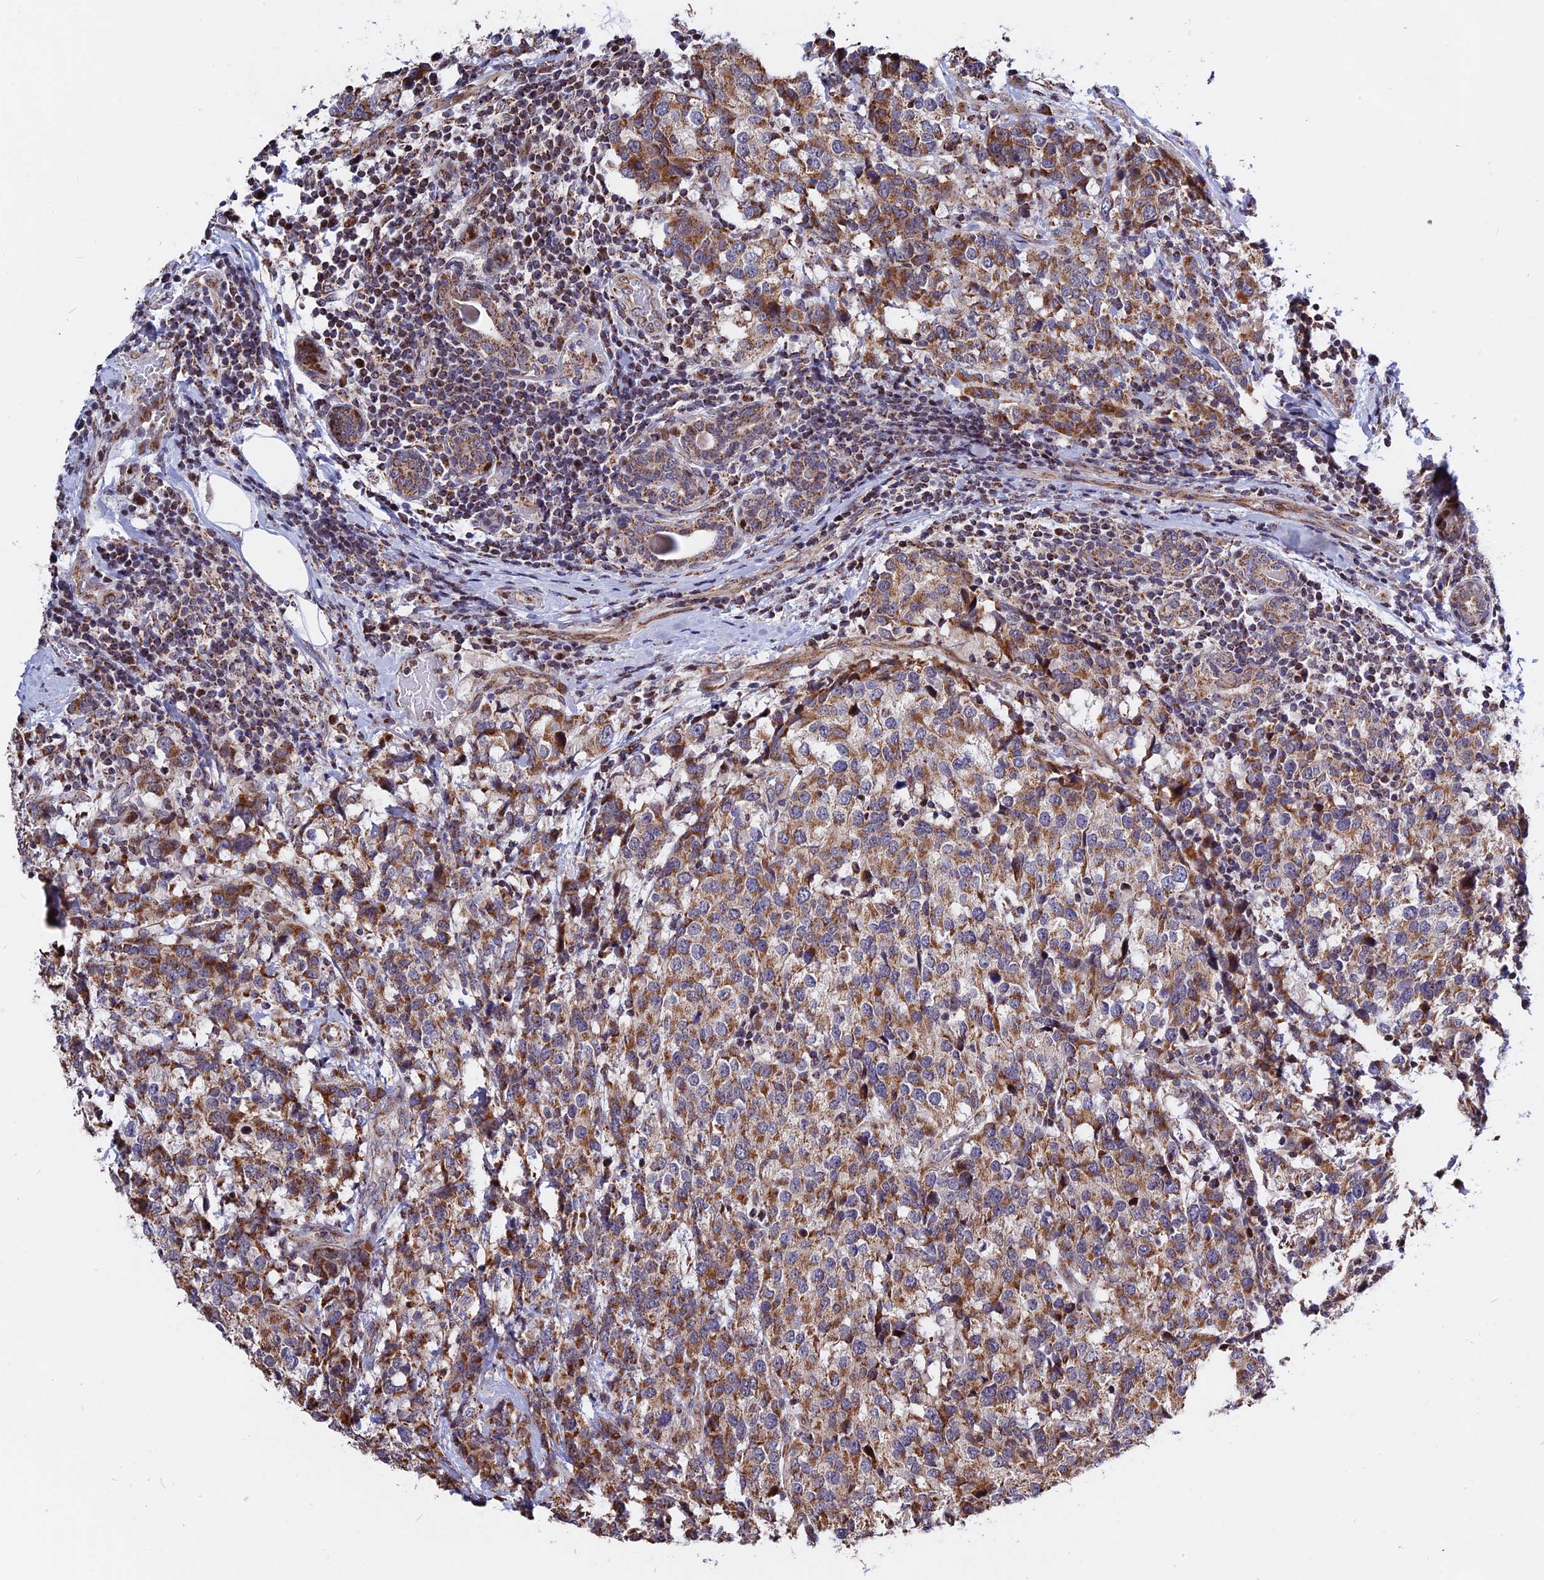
{"staining": {"intensity": "moderate", "quantity": ">75%", "location": "cytoplasmic/membranous"}, "tissue": "breast cancer", "cell_type": "Tumor cells", "image_type": "cancer", "snomed": [{"axis": "morphology", "description": "Lobular carcinoma"}, {"axis": "topography", "description": "Breast"}], "caption": "A medium amount of moderate cytoplasmic/membranous staining is seen in about >75% of tumor cells in lobular carcinoma (breast) tissue.", "gene": "FAM174C", "patient": {"sex": "female", "age": 59}}